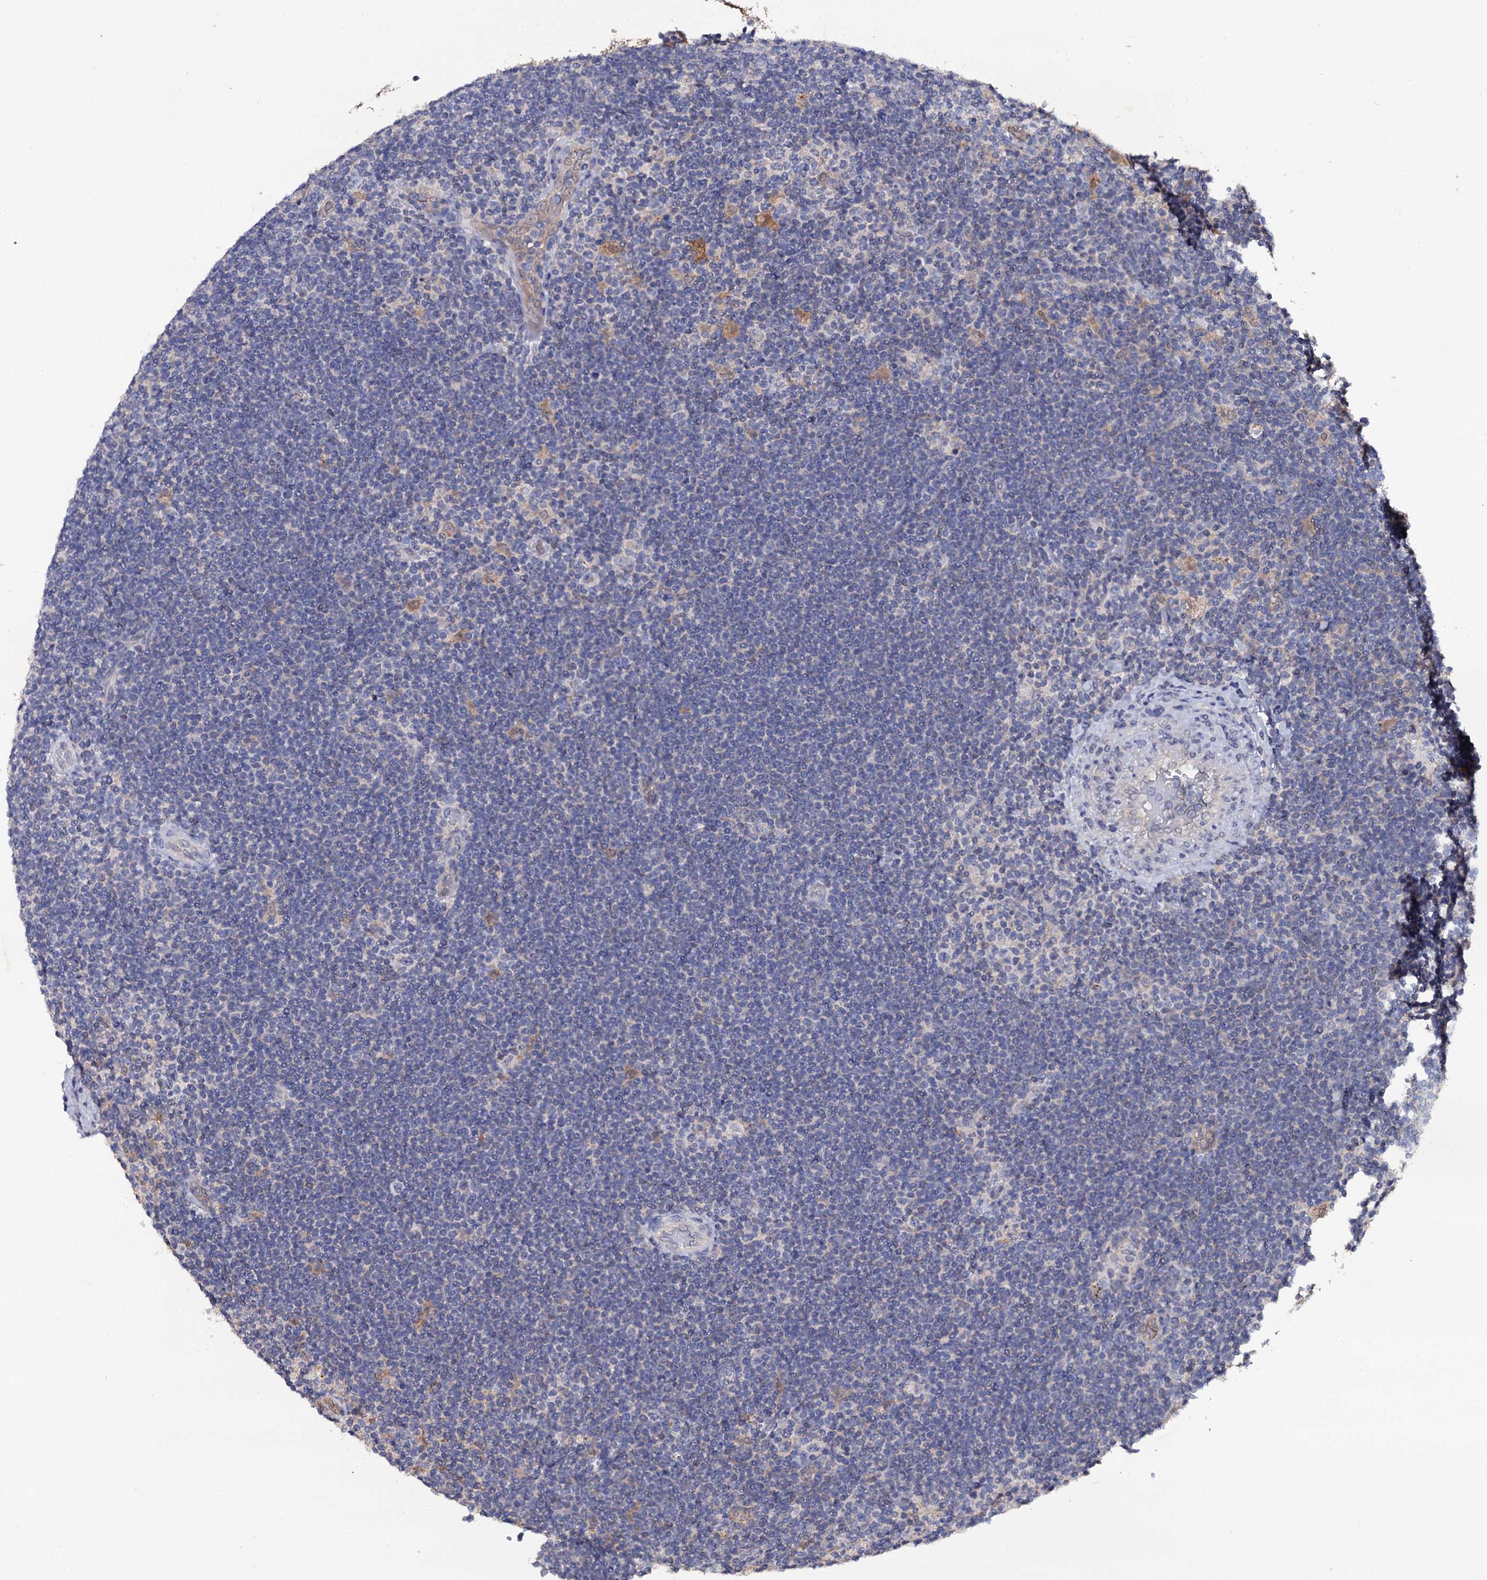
{"staining": {"intensity": "negative", "quantity": "none", "location": "none"}, "tissue": "lymphoma", "cell_type": "Tumor cells", "image_type": "cancer", "snomed": [{"axis": "morphology", "description": "Hodgkin's disease, NOS"}, {"axis": "topography", "description": "Lymph node"}], "caption": "A high-resolution photomicrograph shows immunohistochemistry (IHC) staining of Hodgkin's disease, which displays no significant positivity in tumor cells.", "gene": "CRYL1", "patient": {"sex": "female", "age": 57}}